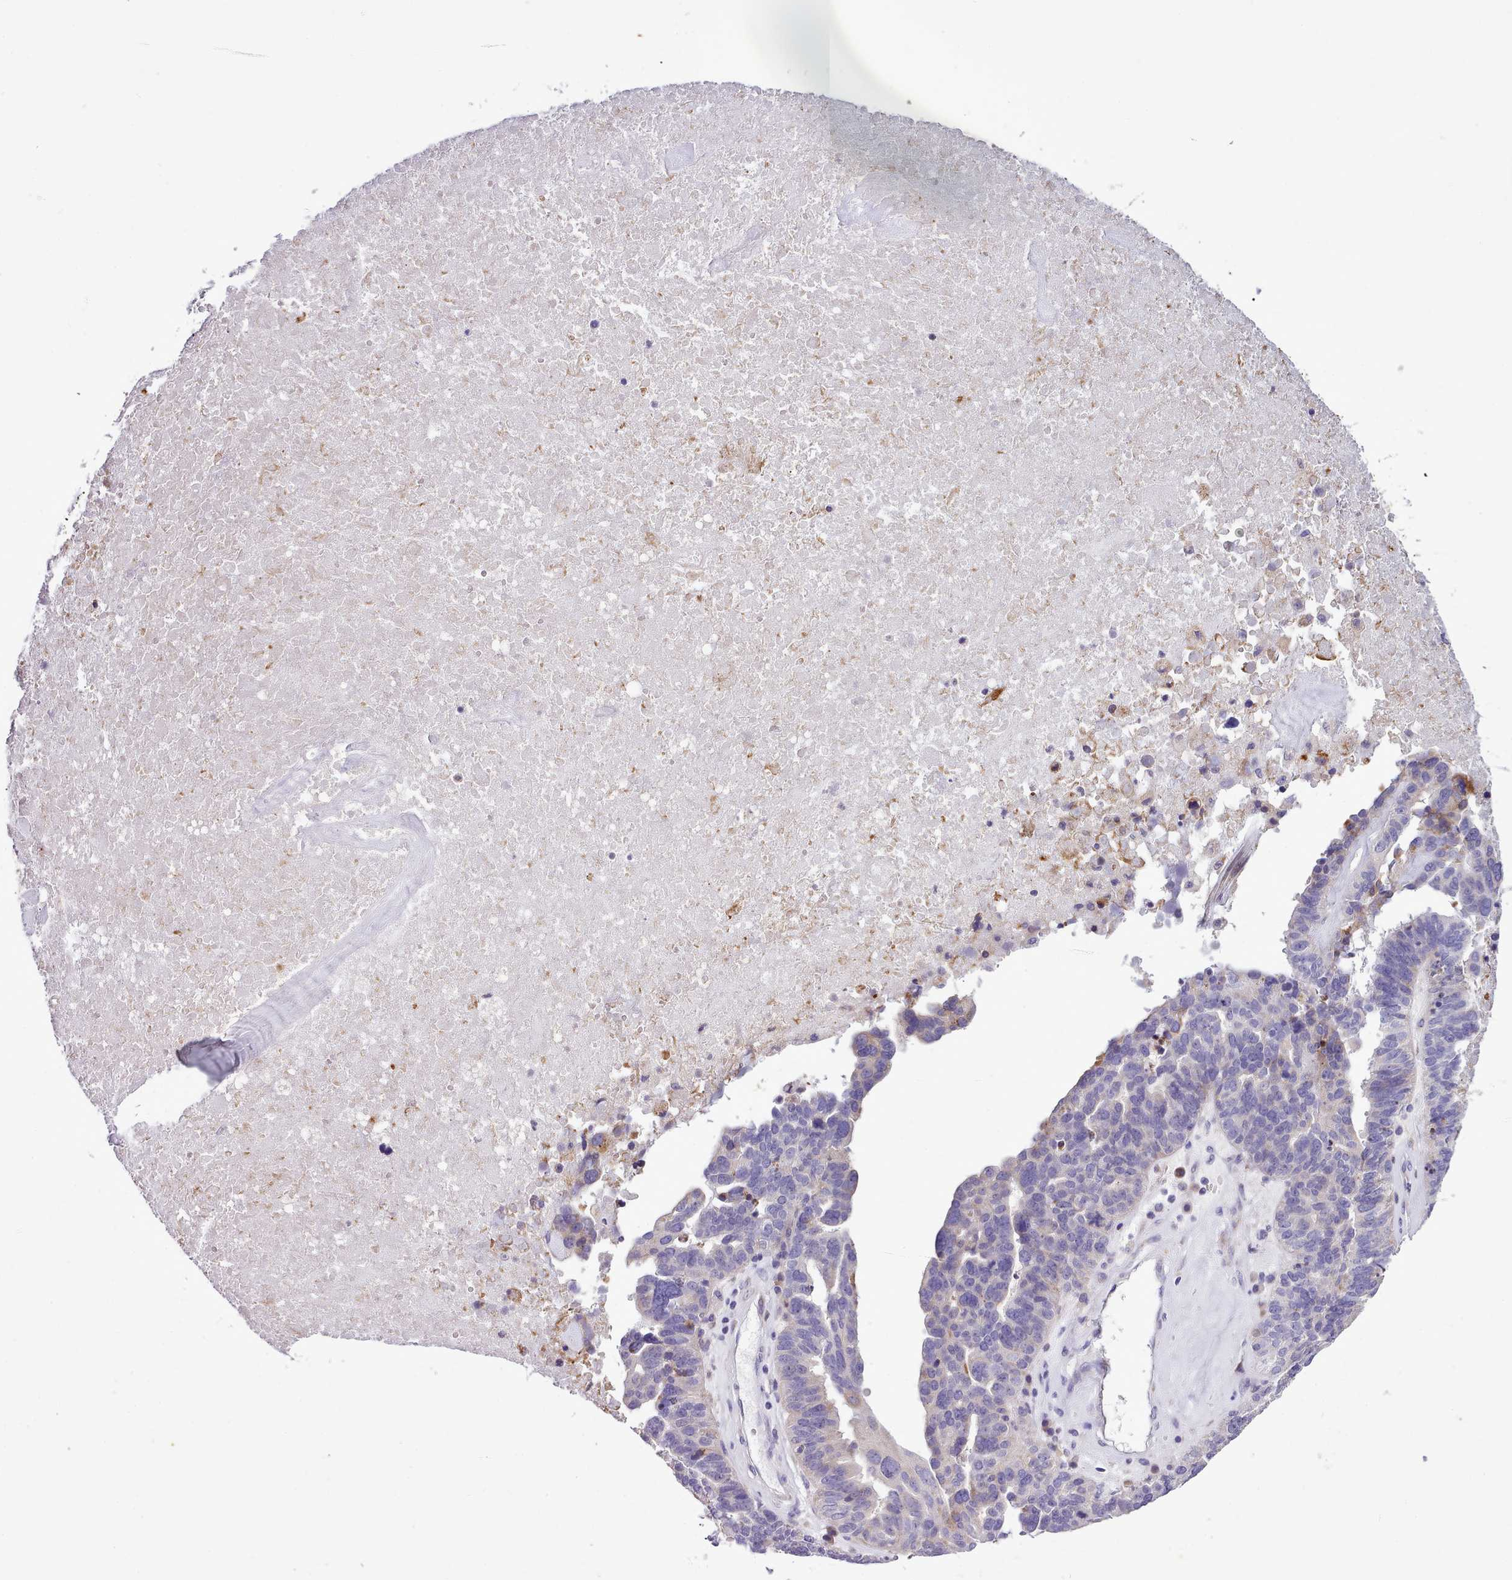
{"staining": {"intensity": "negative", "quantity": "none", "location": "none"}, "tissue": "ovarian cancer", "cell_type": "Tumor cells", "image_type": "cancer", "snomed": [{"axis": "morphology", "description": "Cystadenocarcinoma, serous, NOS"}, {"axis": "topography", "description": "Ovary"}], "caption": "This histopathology image is of ovarian cancer stained with immunohistochemistry to label a protein in brown with the nuclei are counter-stained blue. There is no staining in tumor cells. (DAB IHC with hematoxylin counter stain).", "gene": "FAM83E", "patient": {"sex": "female", "age": 59}}